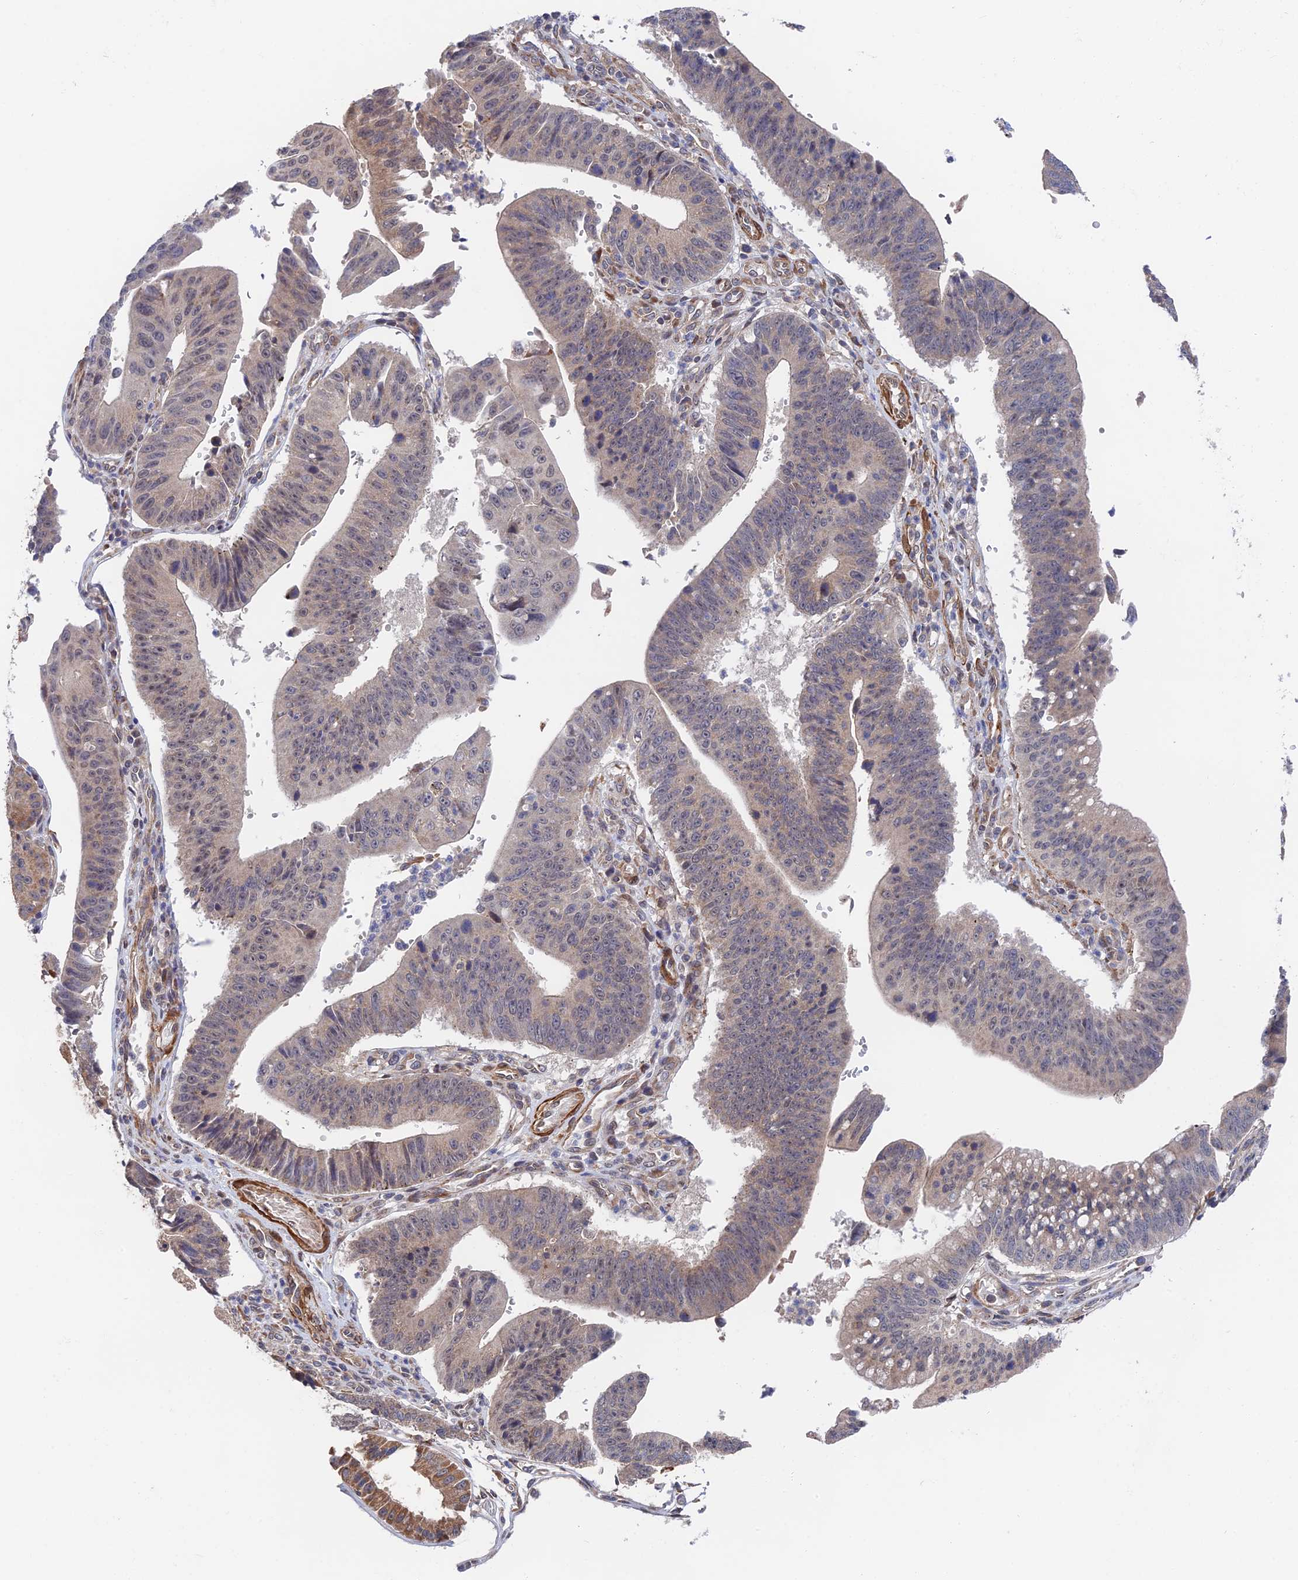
{"staining": {"intensity": "moderate", "quantity": "<25%", "location": "cytoplasmic/membranous"}, "tissue": "stomach cancer", "cell_type": "Tumor cells", "image_type": "cancer", "snomed": [{"axis": "morphology", "description": "Adenocarcinoma, NOS"}, {"axis": "topography", "description": "Stomach"}], "caption": "Approximately <25% of tumor cells in human stomach cancer (adenocarcinoma) exhibit moderate cytoplasmic/membranous protein positivity as visualized by brown immunohistochemical staining.", "gene": "ZNF320", "patient": {"sex": "male", "age": 59}}